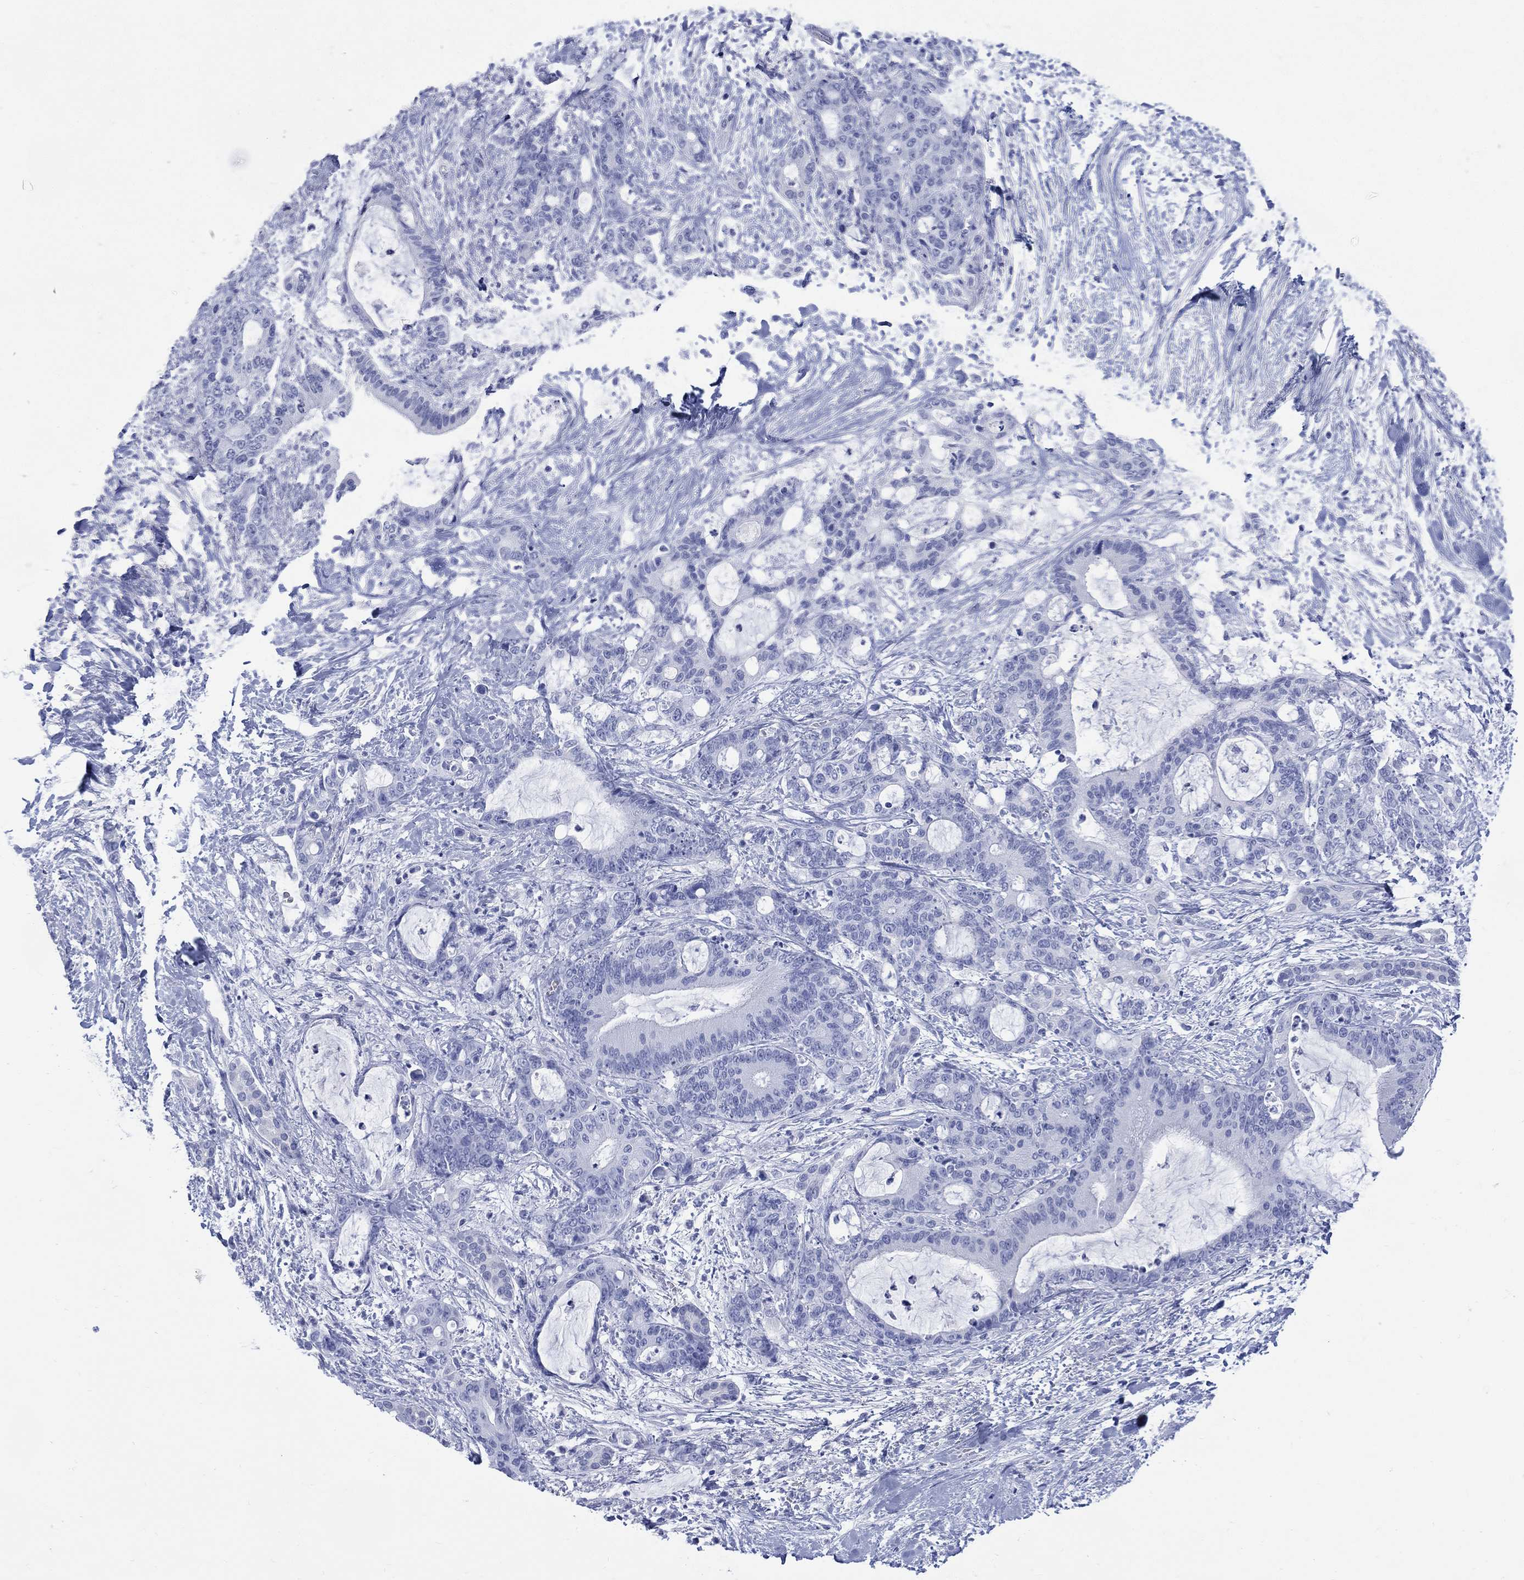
{"staining": {"intensity": "negative", "quantity": "none", "location": "none"}, "tissue": "liver cancer", "cell_type": "Tumor cells", "image_type": "cancer", "snomed": [{"axis": "morphology", "description": "Cholangiocarcinoma"}, {"axis": "topography", "description": "Liver"}], "caption": "An immunohistochemistry histopathology image of liver cancer is shown. There is no staining in tumor cells of liver cancer. (DAB (3,3'-diaminobenzidine) immunohistochemistry with hematoxylin counter stain).", "gene": "LRRD1", "patient": {"sex": "female", "age": 73}}